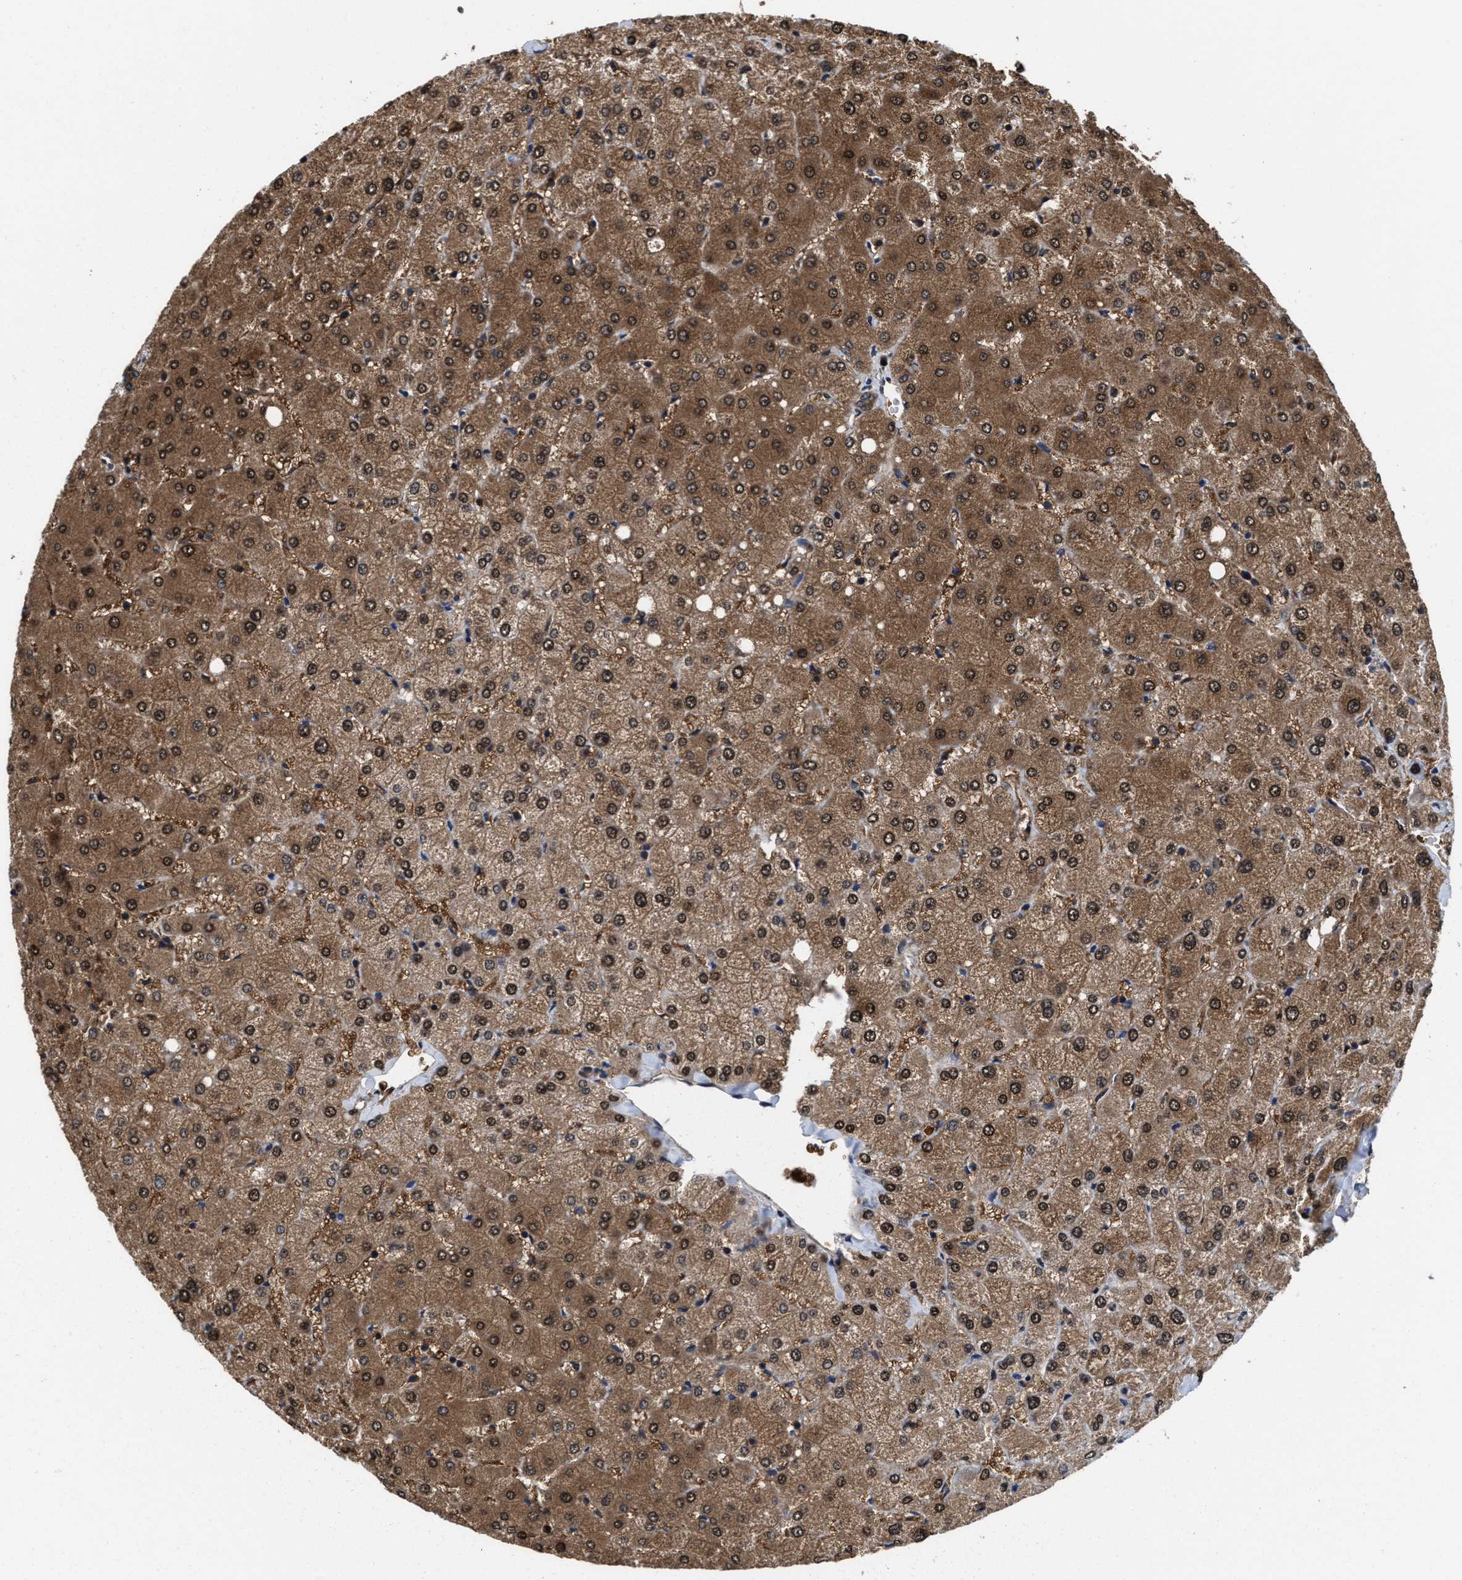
{"staining": {"intensity": "moderate", "quantity": ">75%", "location": "cytoplasmic/membranous,nuclear"}, "tissue": "liver", "cell_type": "Cholangiocytes", "image_type": "normal", "snomed": [{"axis": "morphology", "description": "Normal tissue, NOS"}, {"axis": "topography", "description": "Liver"}], "caption": "Liver stained with IHC exhibits moderate cytoplasmic/membranous,nuclear expression in approximately >75% of cholangiocytes.", "gene": "KIF12", "patient": {"sex": "female", "age": 54}}